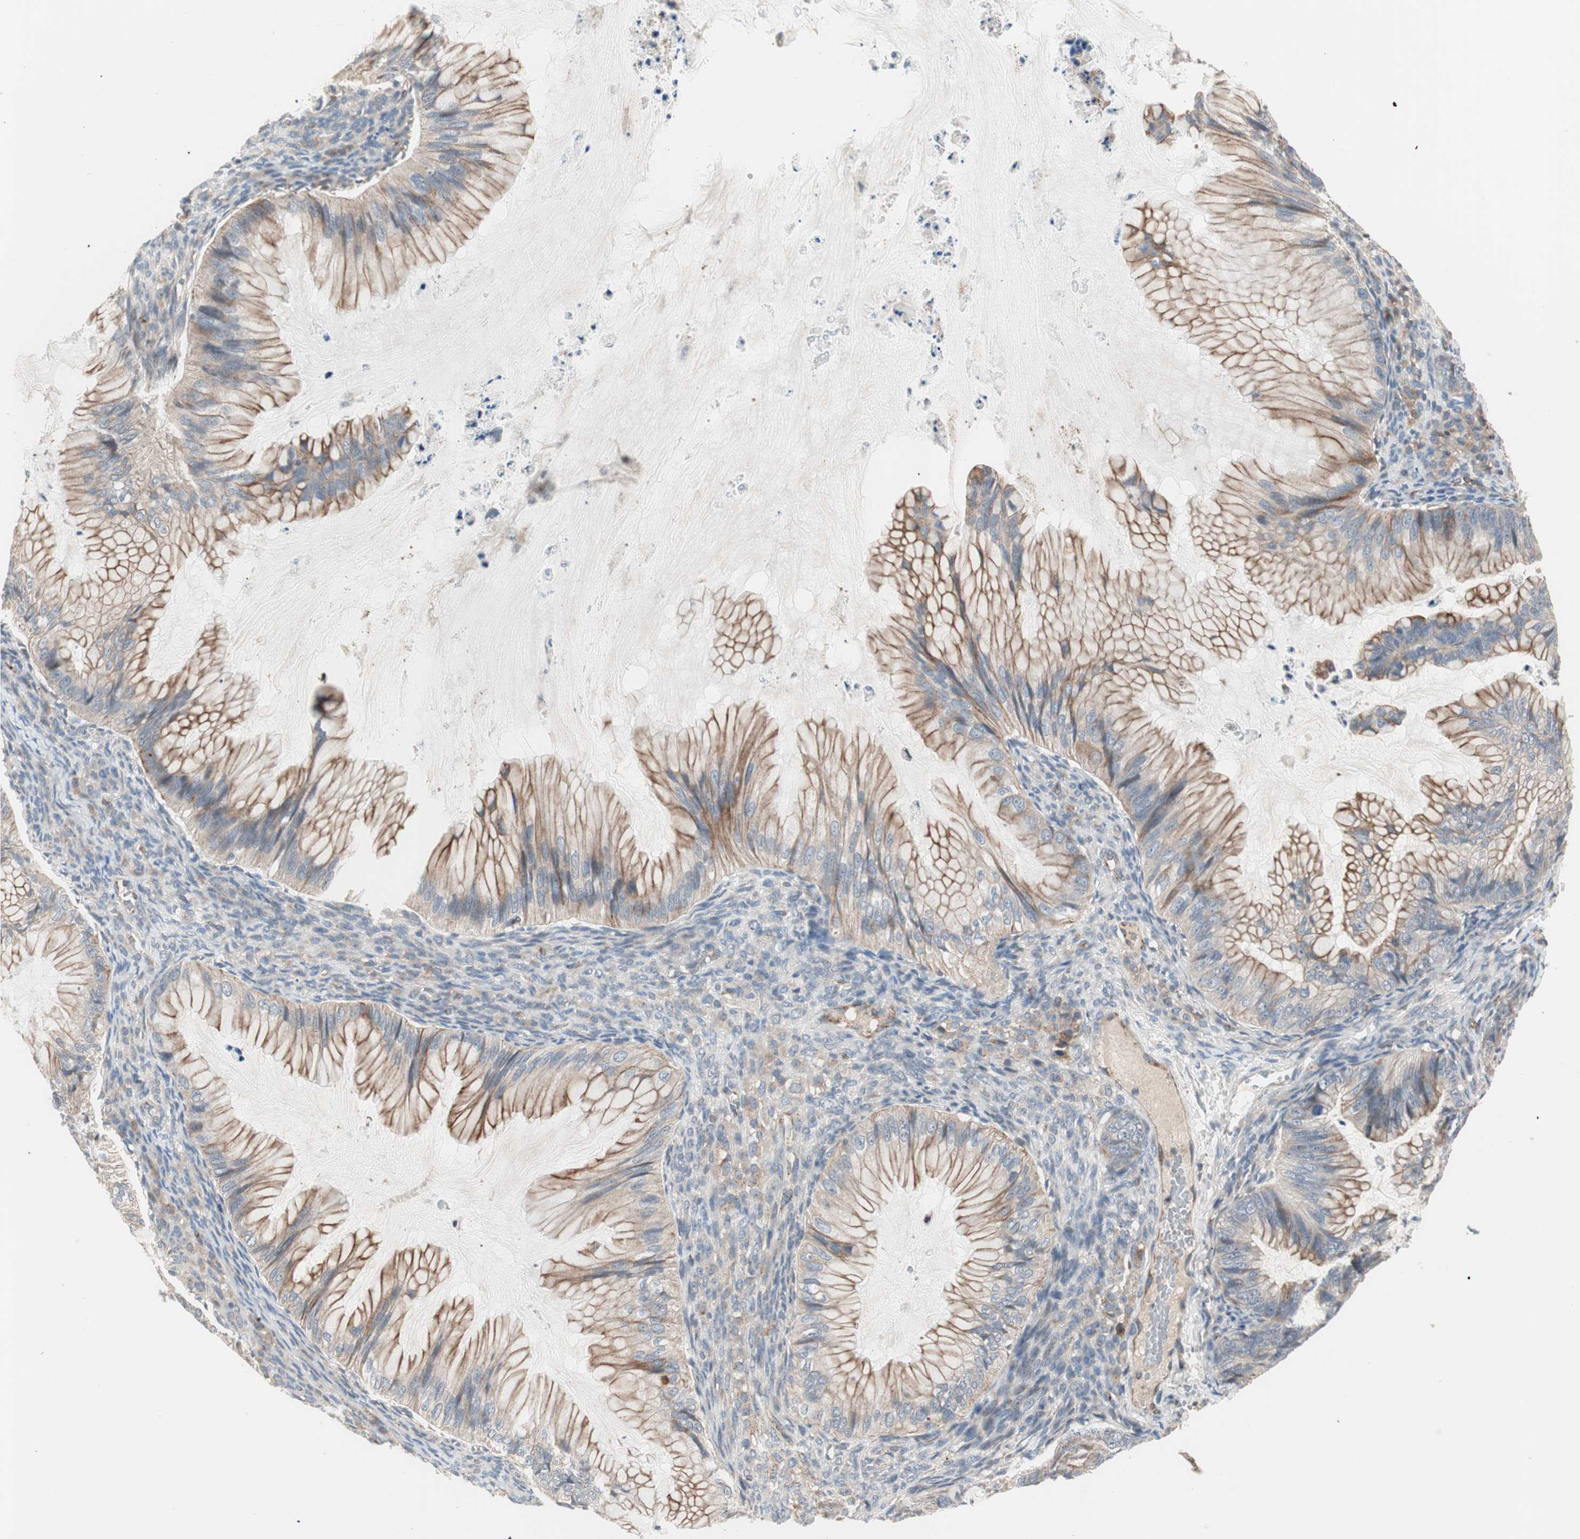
{"staining": {"intensity": "weak", "quantity": "25%-75%", "location": "cytoplasmic/membranous"}, "tissue": "ovarian cancer", "cell_type": "Tumor cells", "image_type": "cancer", "snomed": [{"axis": "morphology", "description": "Cystadenocarcinoma, mucinous, NOS"}, {"axis": "topography", "description": "Ovary"}], "caption": "Immunohistochemistry (IHC) micrograph of neoplastic tissue: human ovarian cancer stained using immunohistochemistry (IHC) reveals low levels of weak protein expression localized specifically in the cytoplasmic/membranous of tumor cells, appearing as a cytoplasmic/membranous brown color.", "gene": "FGFR4", "patient": {"sex": "female", "age": 36}}